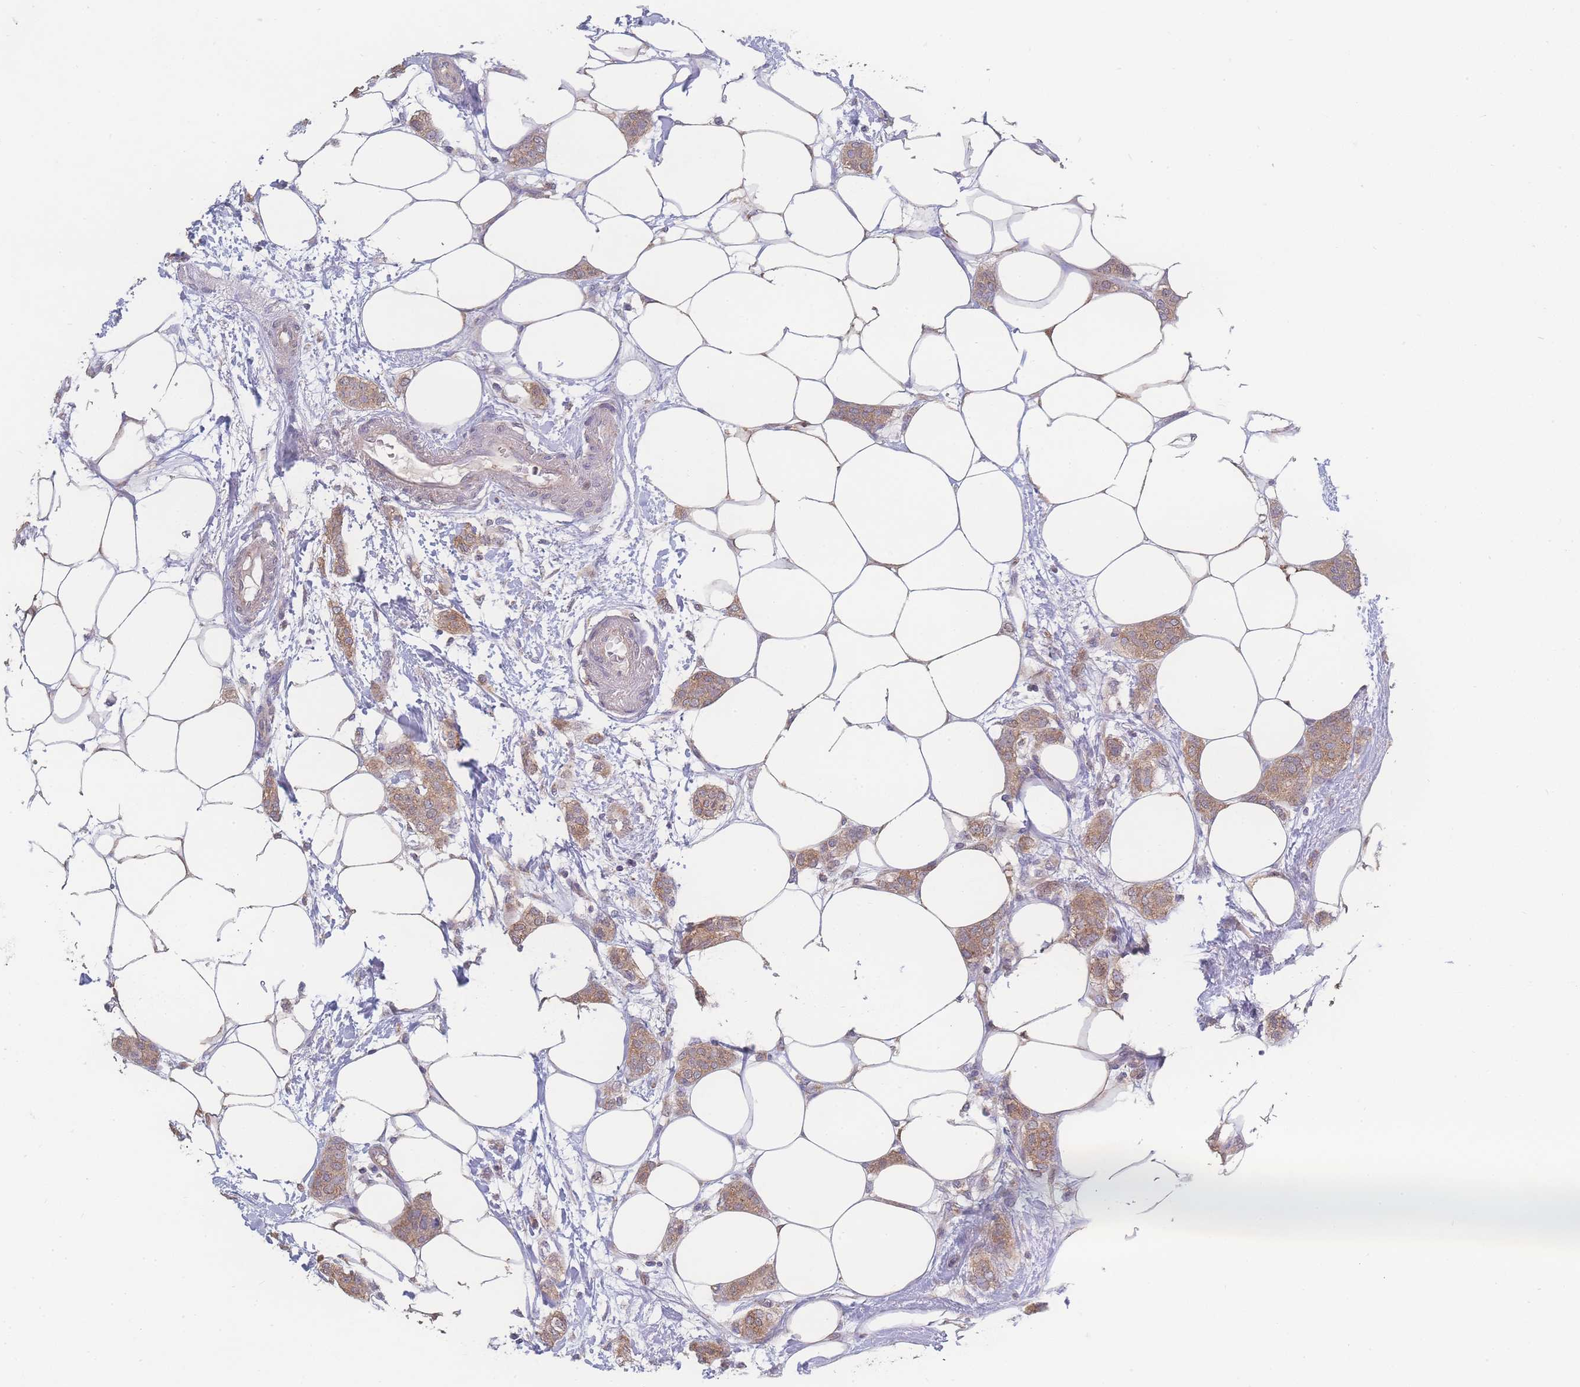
{"staining": {"intensity": "moderate", "quantity": ">75%", "location": "cytoplasmic/membranous"}, "tissue": "breast cancer", "cell_type": "Tumor cells", "image_type": "cancer", "snomed": [{"axis": "morphology", "description": "Duct carcinoma"}, {"axis": "topography", "description": "Breast"}], "caption": "This is an image of IHC staining of breast cancer (invasive ductal carcinoma), which shows moderate positivity in the cytoplasmic/membranous of tumor cells.", "gene": "GIPR", "patient": {"sex": "female", "age": 72}}